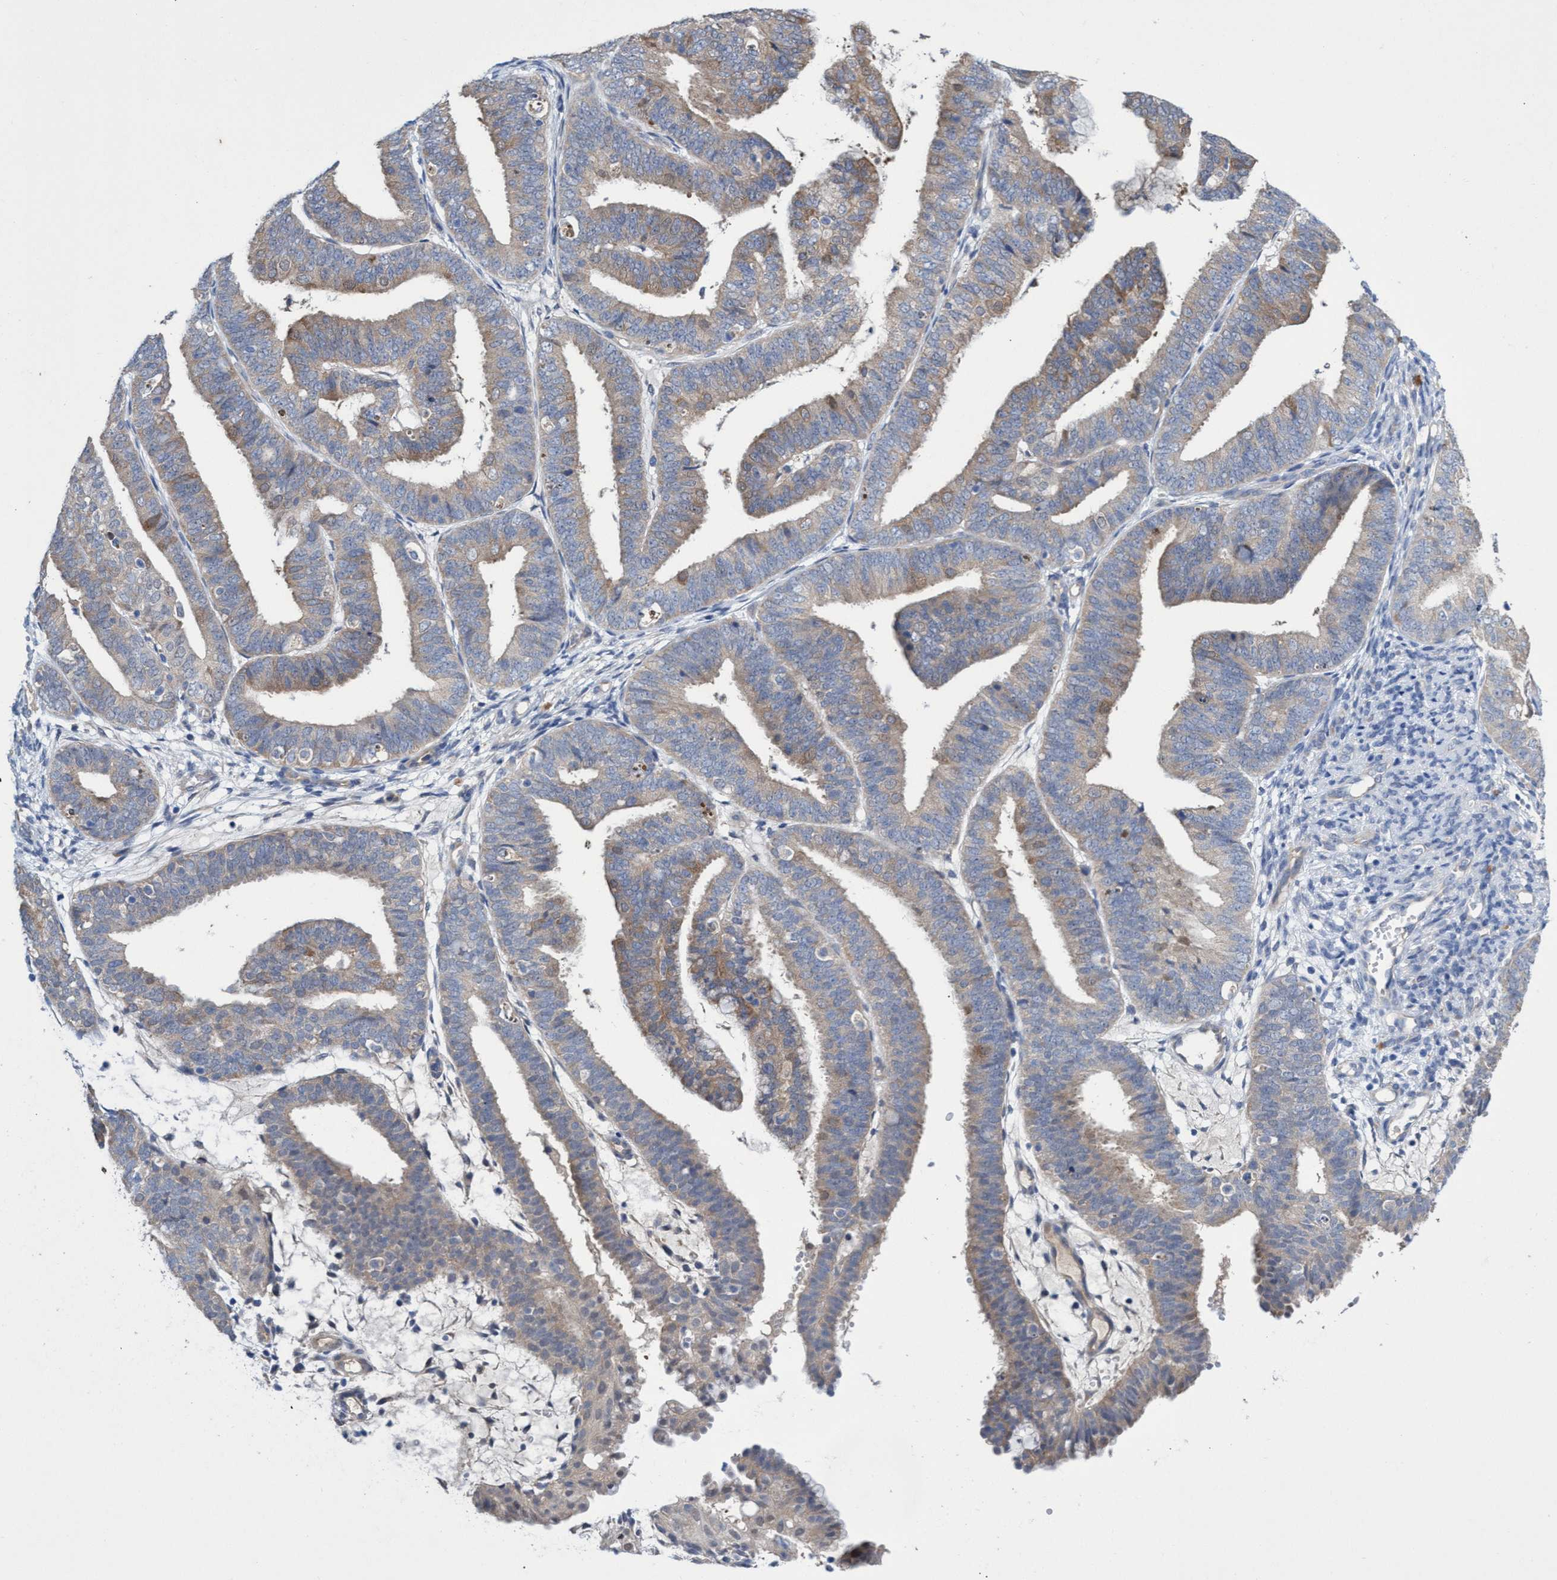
{"staining": {"intensity": "weak", "quantity": ">75%", "location": "cytoplasmic/membranous"}, "tissue": "endometrial cancer", "cell_type": "Tumor cells", "image_type": "cancer", "snomed": [{"axis": "morphology", "description": "Adenocarcinoma, NOS"}, {"axis": "topography", "description": "Endometrium"}], "caption": "Protein analysis of endometrial adenocarcinoma tissue reveals weak cytoplasmic/membranous staining in approximately >75% of tumor cells.", "gene": "SVEP1", "patient": {"sex": "female", "age": 63}}